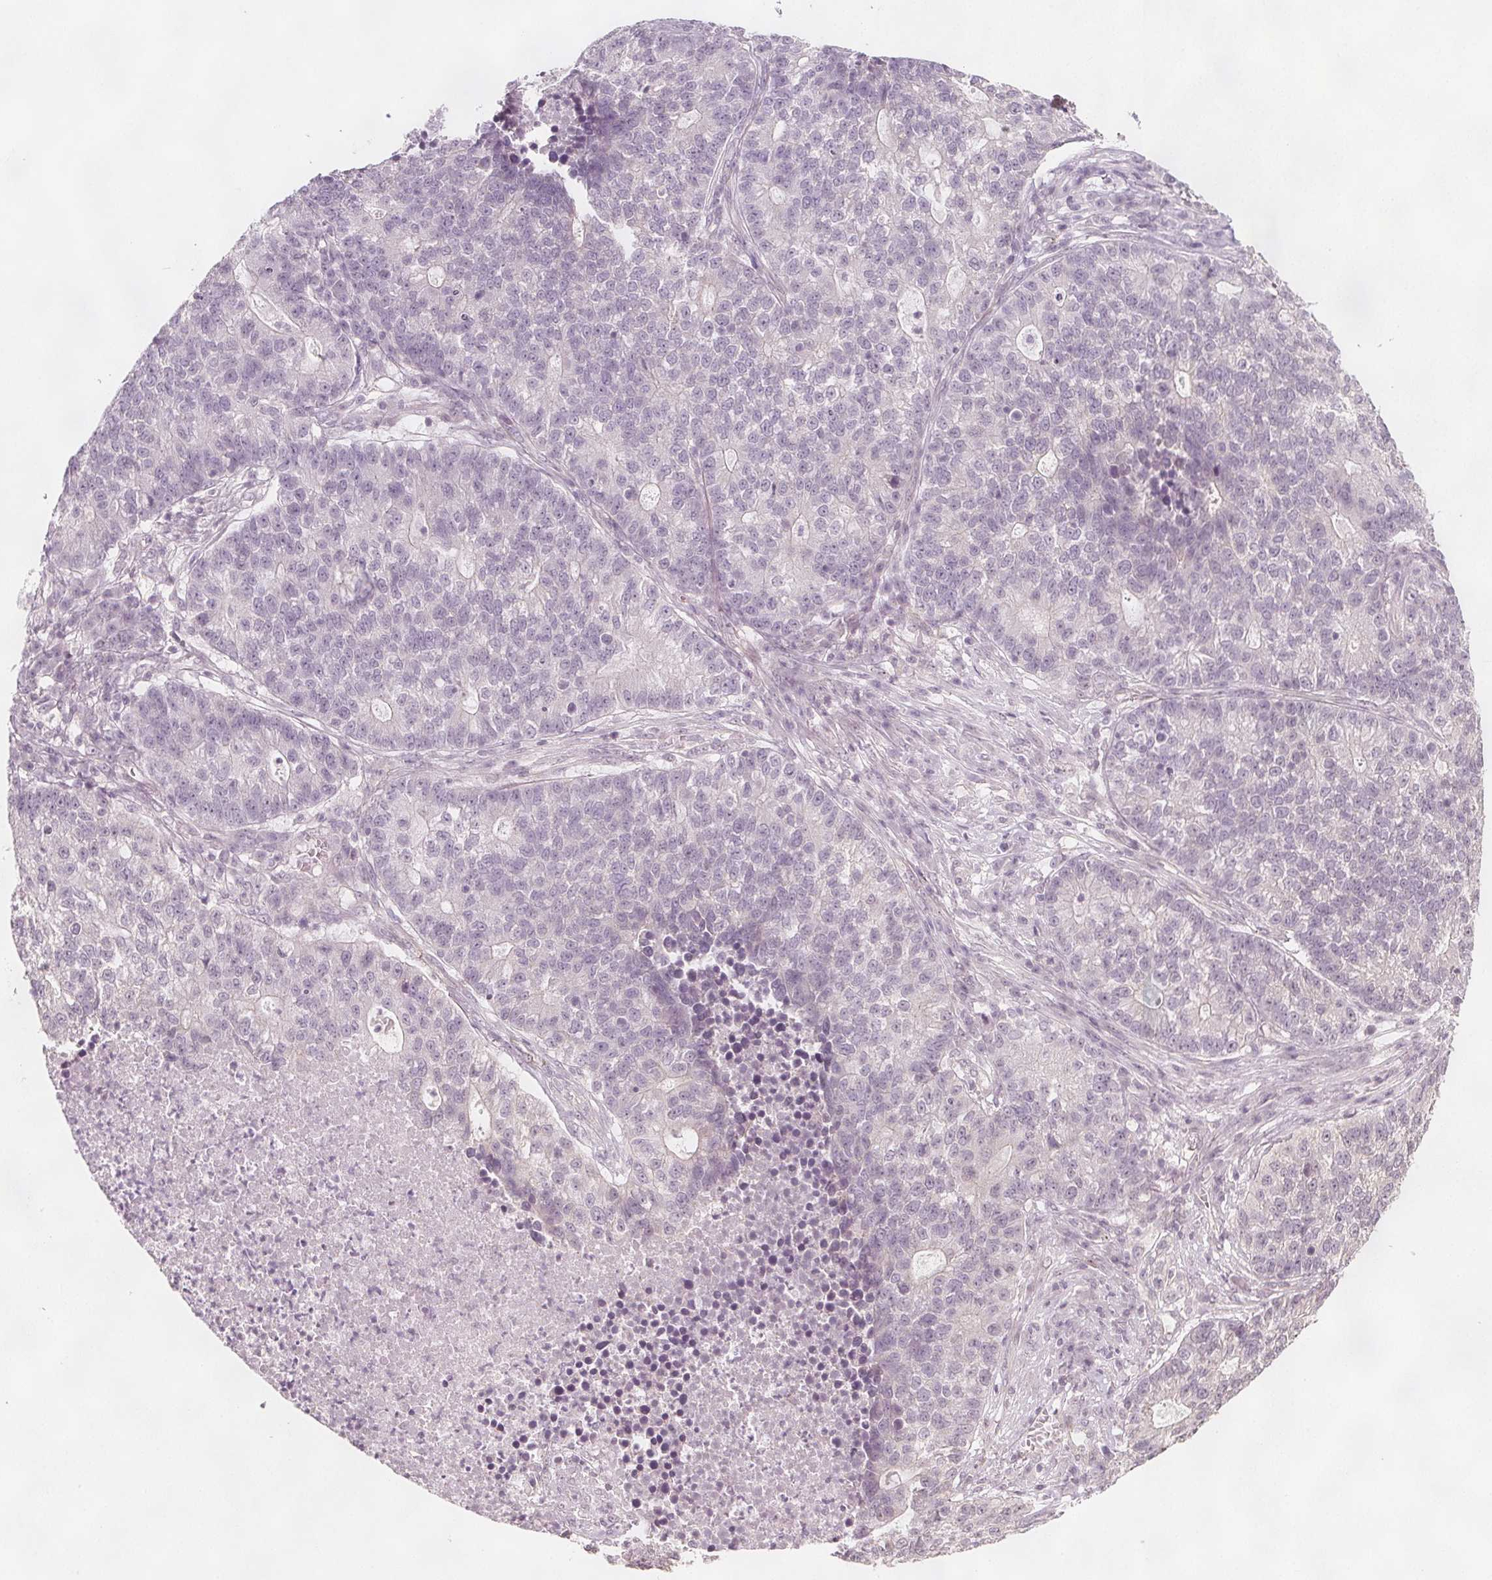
{"staining": {"intensity": "negative", "quantity": "none", "location": "none"}, "tissue": "lung cancer", "cell_type": "Tumor cells", "image_type": "cancer", "snomed": [{"axis": "morphology", "description": "Adenocarcinoma, NOS"}, {"axis": "topography", "description": "Lung"}], "caption": "High power microscopy image of an IHC photomicrograph of adenocarcinoma (lung), revealing no significant positivity in tumor cells.", "gene": "C1orf167", "patient": {"sex": "male", "age": 57}}